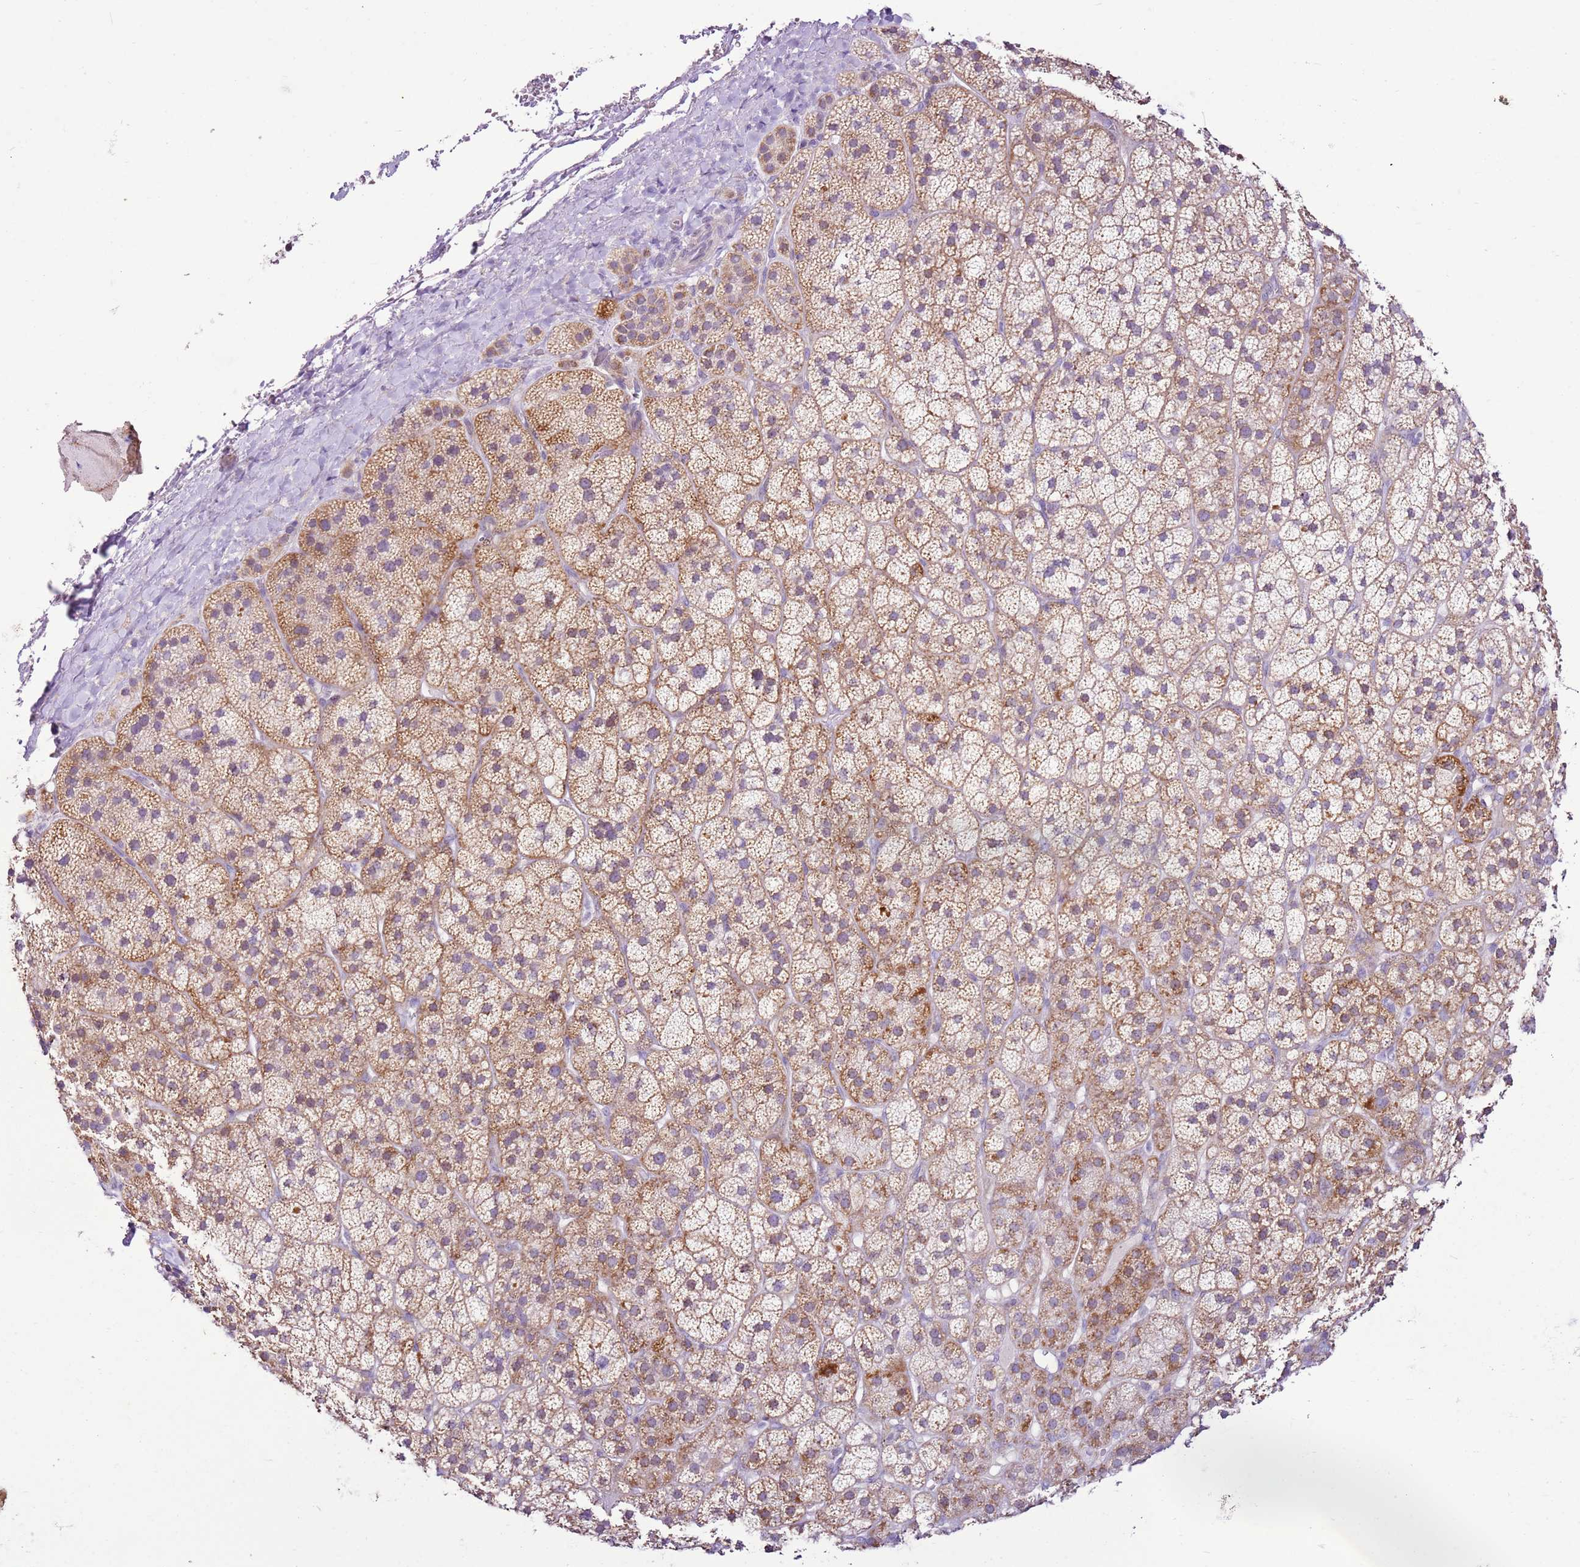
{"staining": {"intensity": "moderate", "quantity": "25%-75%", "location": "cytoplasmic/membranous"}, "tissue": "adrenal gland", "cell_type": "Glandular cells", "image_type": "normal", "snomed": [{"axis": "morphology", "description": "Normal tissue, NOS"}, {"axis": "topography", "description": "Adrenal gland"}], "caption": "Immunohistochemistry (DAB) staining of unremarkable human adrenal gland demonstrates moderate cytoplasmic/membranous protein expression in approximately 25%-75% of glandular cells. (DAB IHC with brightfield microscopy, high magnification).", "gene": "MRPL36", "patient": {"sex": "female", "age": 70}}